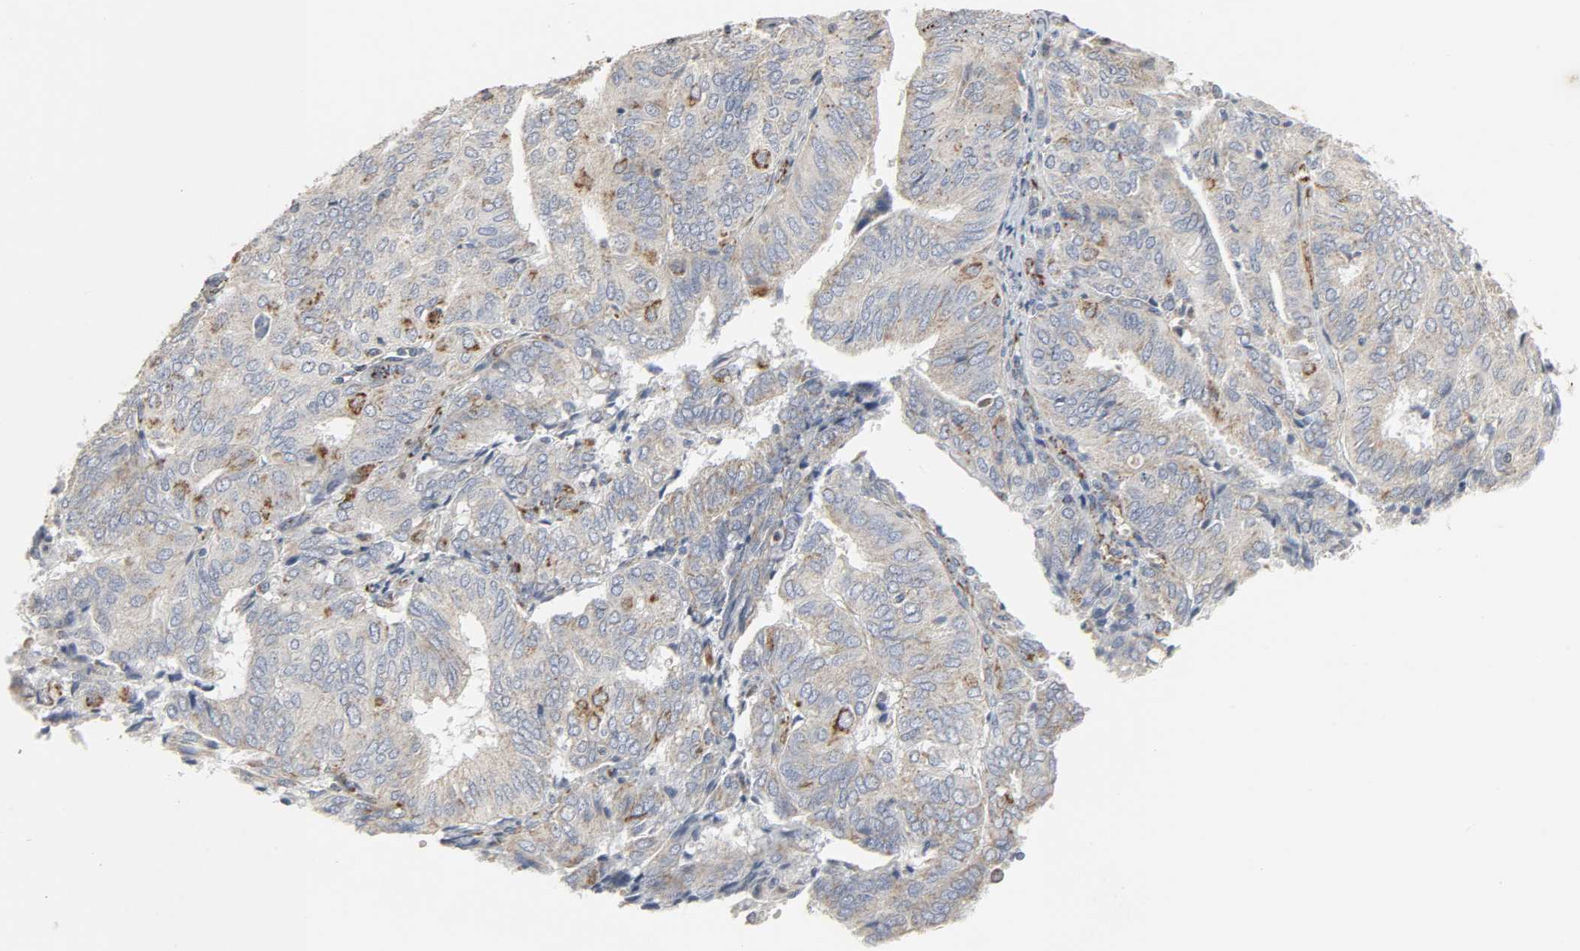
{"staining": {"intensity": "weak", "quantity": "<25%", "location": "cytoplasmic/membranous"}, "tissue": "endometrial cancer", "cell_type": "Tumor cells", "image_type": "cancer", "snomed": [{"axis": "morphology", "description": "Adenocarcinoma, NOS"}, {"axis": "topography", "description": "Uterus"}], "caption": "The micrograph reveals no staining of tumor cells in endometrial cancer (adenocarcinoma). Nuclei are stained in blue.", "gene": "ACAT1", "patient": {"sex": "female", "age": 60}}